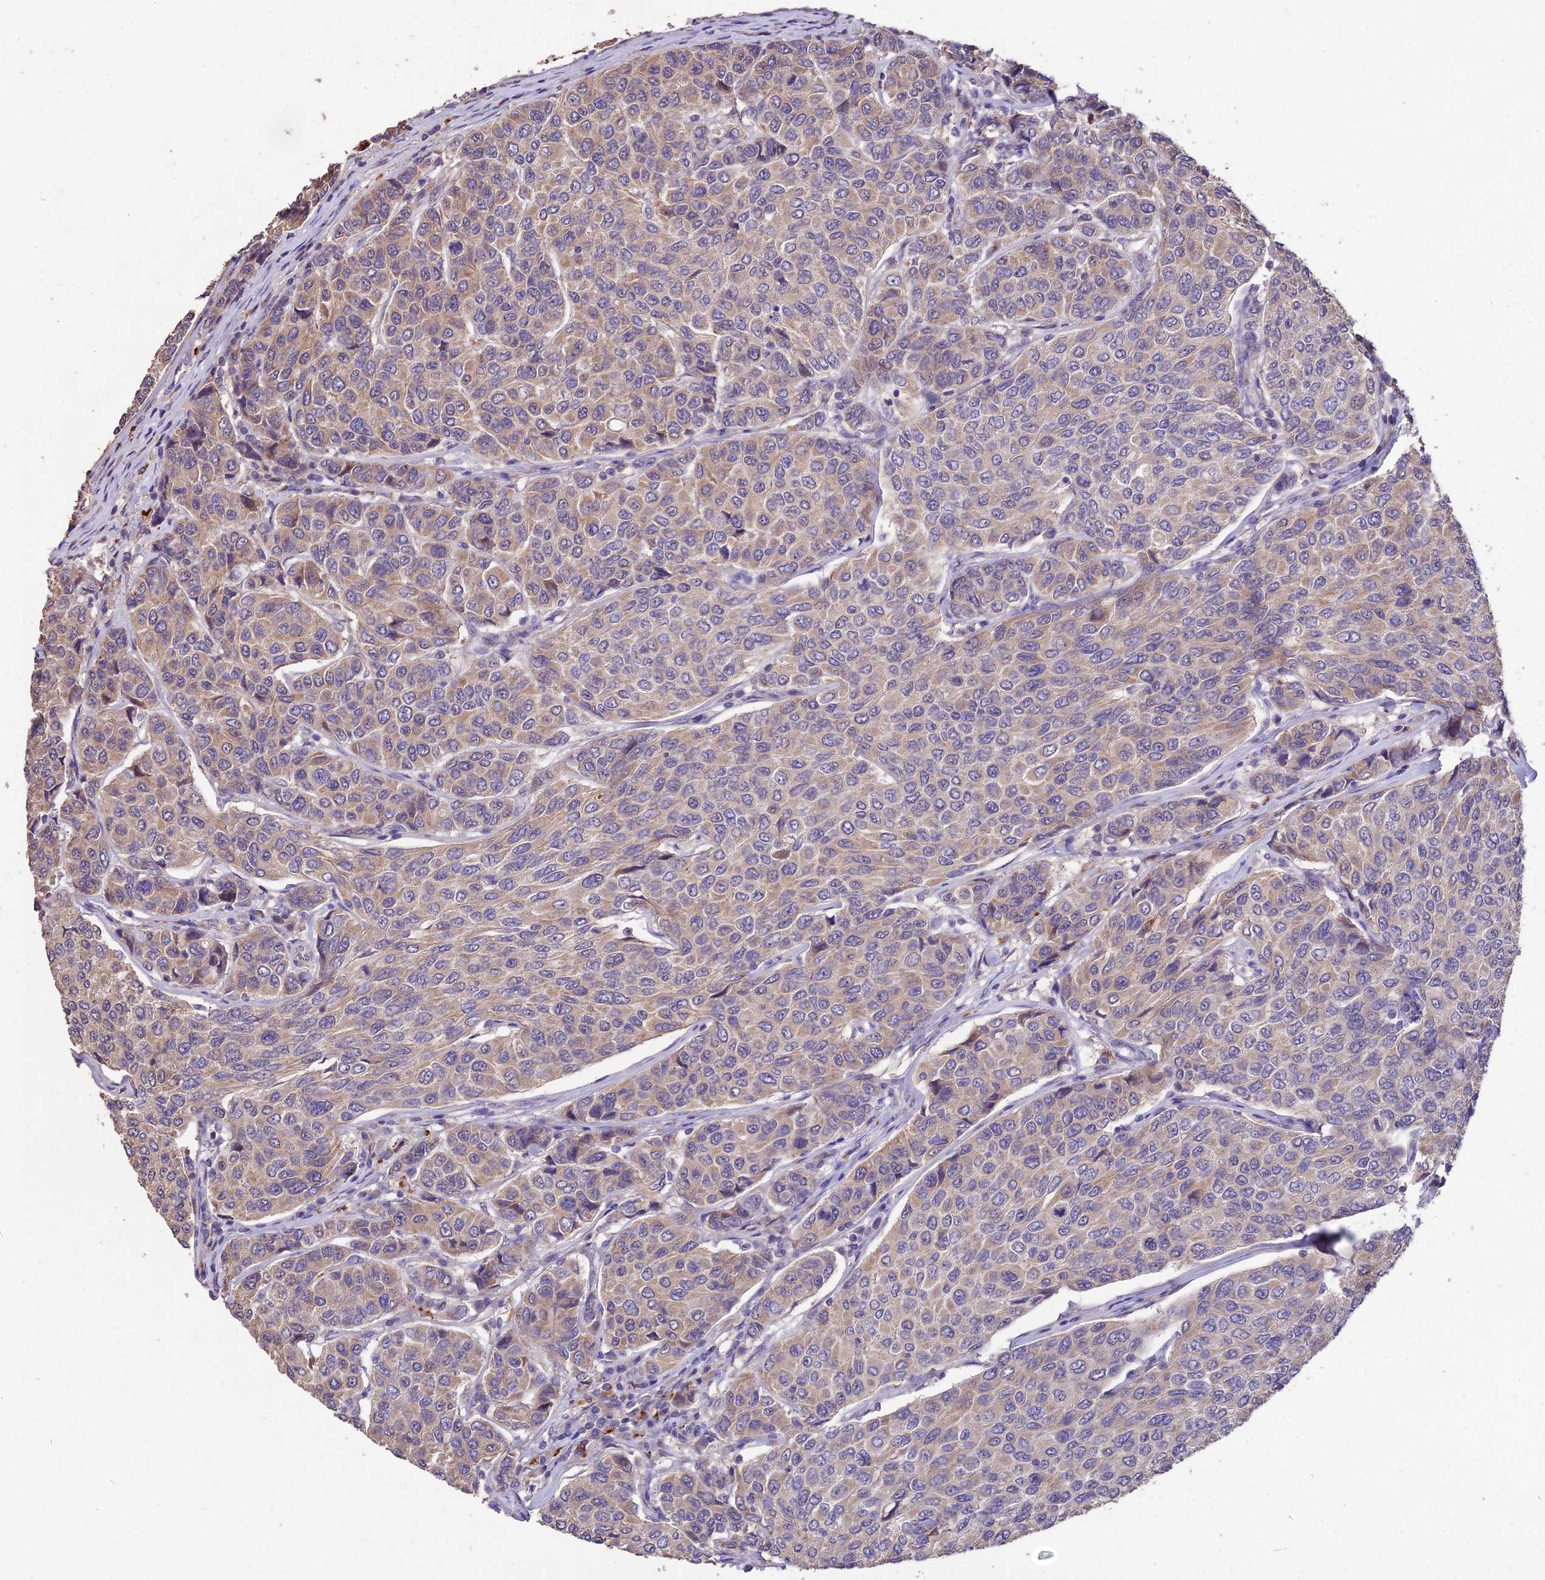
{"staining": {"intensity": "weak", "quantity": ">75%", "location": "cytoplasmic/membranous"}, "tissue": "breast cancer", "cell_type": "Tumor cells", "image_type": "cancer", "snomed": [{"axis": "morphology", "description": "Duct carcinoma"}, {"axis": "topography", "description": "Breast"}], "caption": "Protein staining demonstrates weak cytoplasmic/membranous expression in approximately >75% of tumor cells in breast intraductal carcinoma. (Brightfield microscopy of DAB IHC at high magnification).", "gene": "SDHD", "patient": {"sex": "female", "age": 55}}